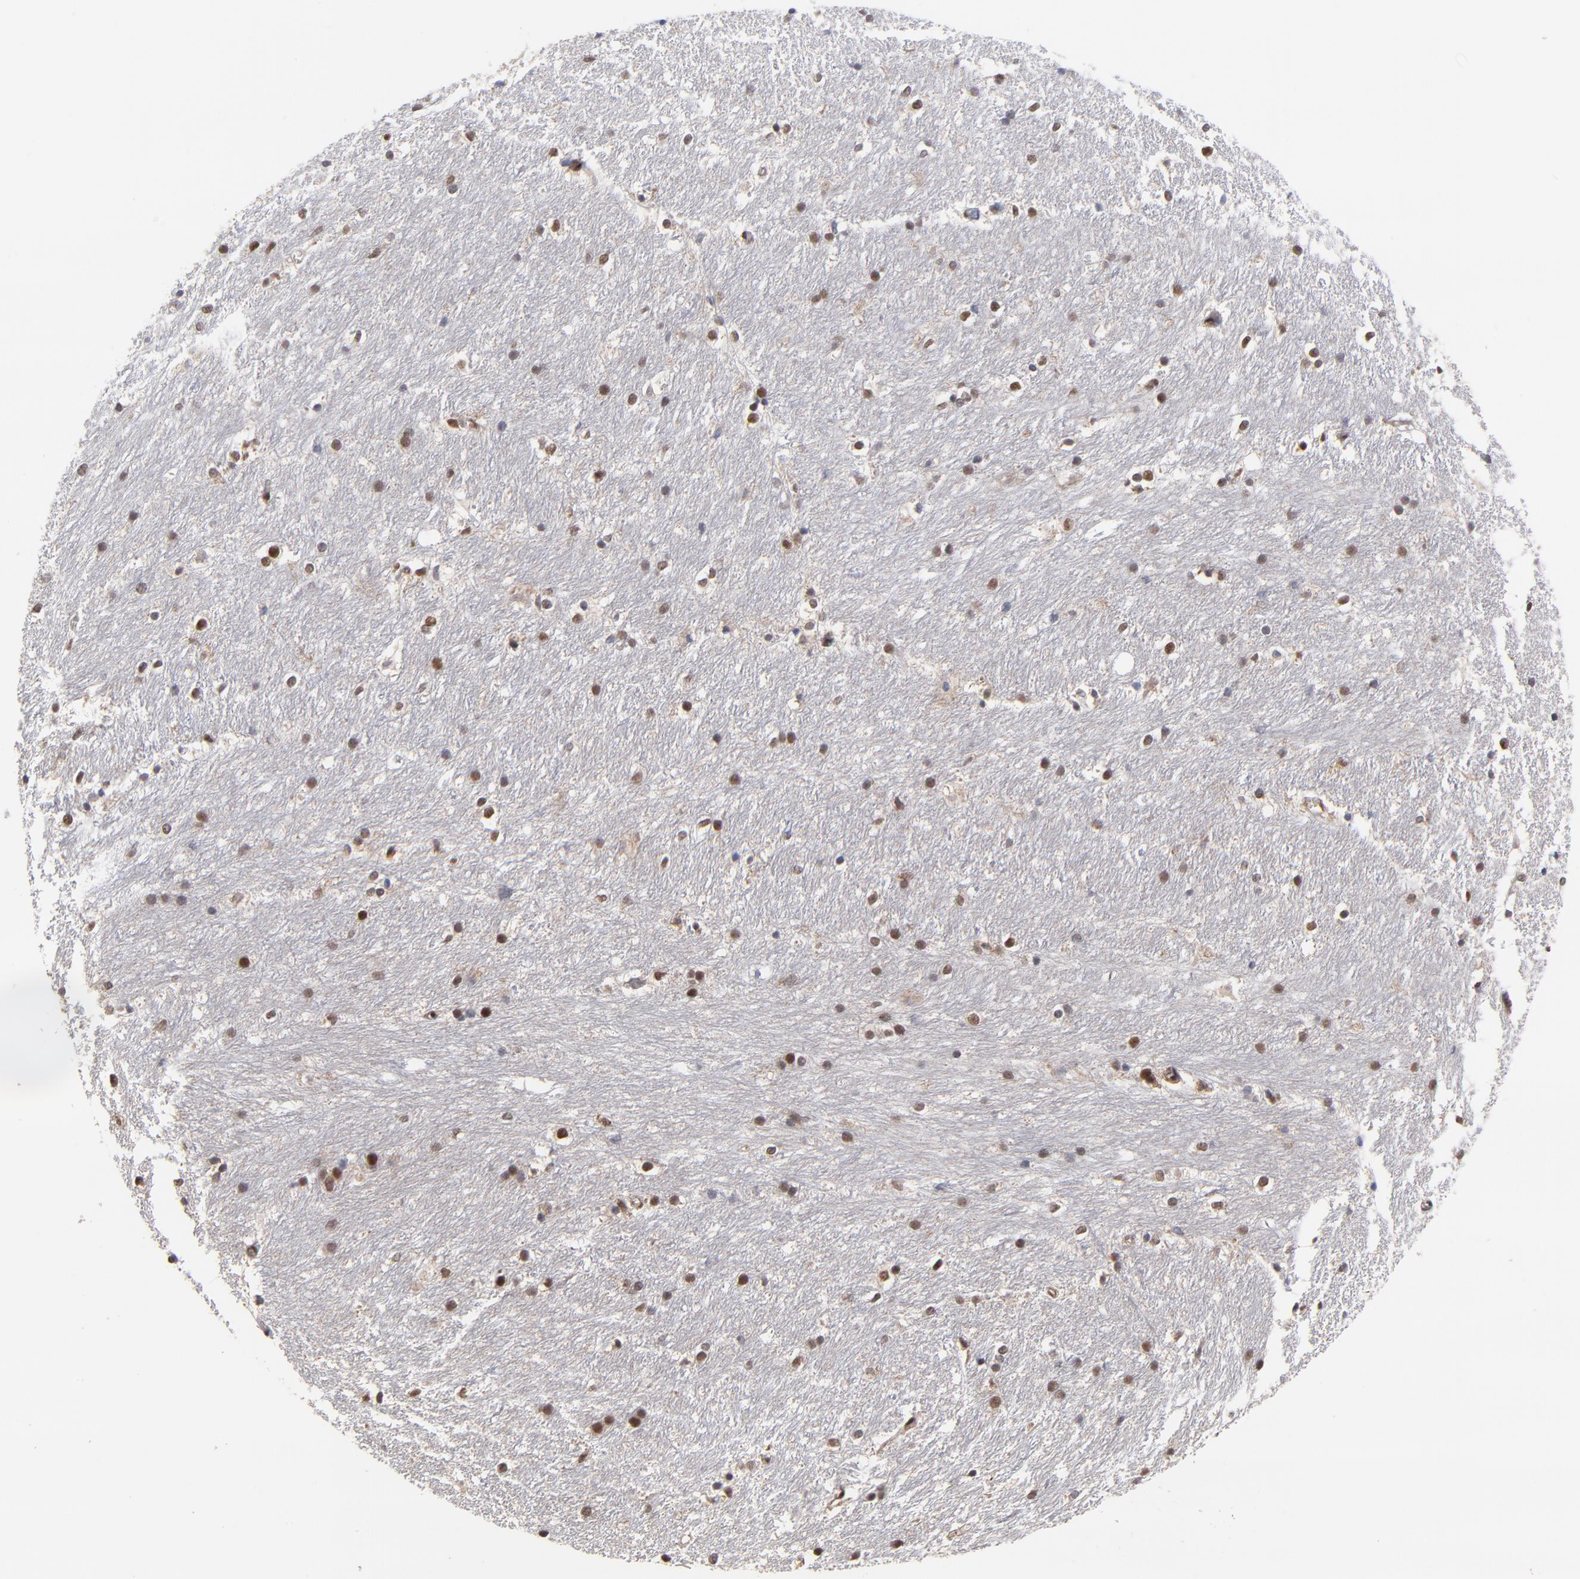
{"staining": {"intensity": "moderate", "quantity": "25%-75%", "location": "nuclear"}, "tissue": "caudate", "cell_type": "Glial cells", "image_type": "normal", "snomed": [{"axis": "morphology", "description": "Normal tissue, NOS"}, {"axis": "topography", "description": "Lateral ventricle wall"}], "caption": "Unremarkable caudate demonstrates moderate nuclear staining in about 25%-75% of glial cells, visualized by immunohistochemistry. Using DAB (brown) and hematoxylin (blue) stains, captured at high magnification using brightfield microscopy.", "gene": "DSN1", "patient": {"sex": "female", "age": 19}}